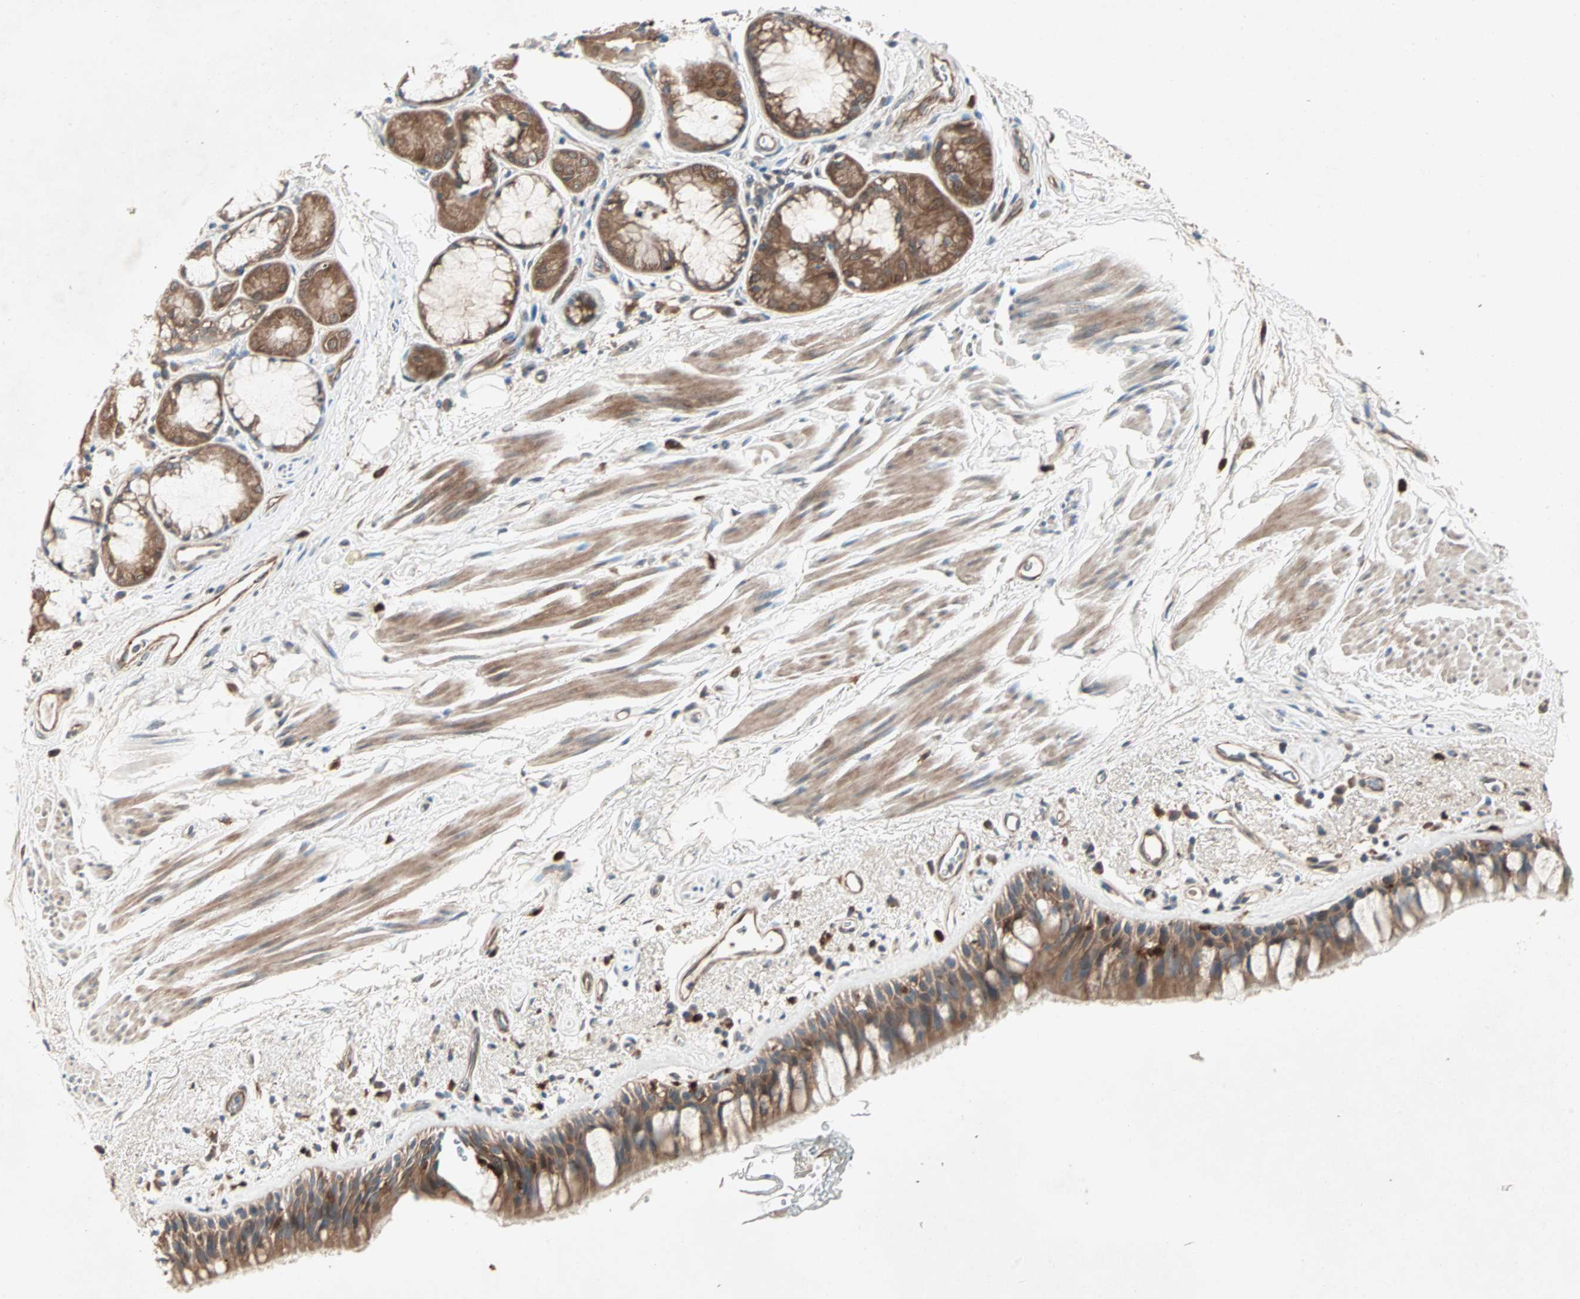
{"staining": {"intensity": "strong", "quantity": ">75%", "location": "cytoplasmic/membranous"}, "tissue": "bronchus", "cell_type": "Respiratory epithelial cells", "image_type": "normal", "snomed": [{"axis": "morphology", "description": "Normal tissue, NOS"}, {"axis": "morphology", "description": "Adenocarcinoma, NOS"}, {"axis": "topography", "description": "Bronchus"}, {"axis": "topography", "description": "Lung"}], "caption": "A high-resolution histopathology image shows immunohistochemistry staining of normal bronchus, which displays strong cytoplasmic/membranous staining in approximately >75% of respiratory epithelial cells.", "gene": "SDSL", "patient": {"sex": "female", "age": 54}}